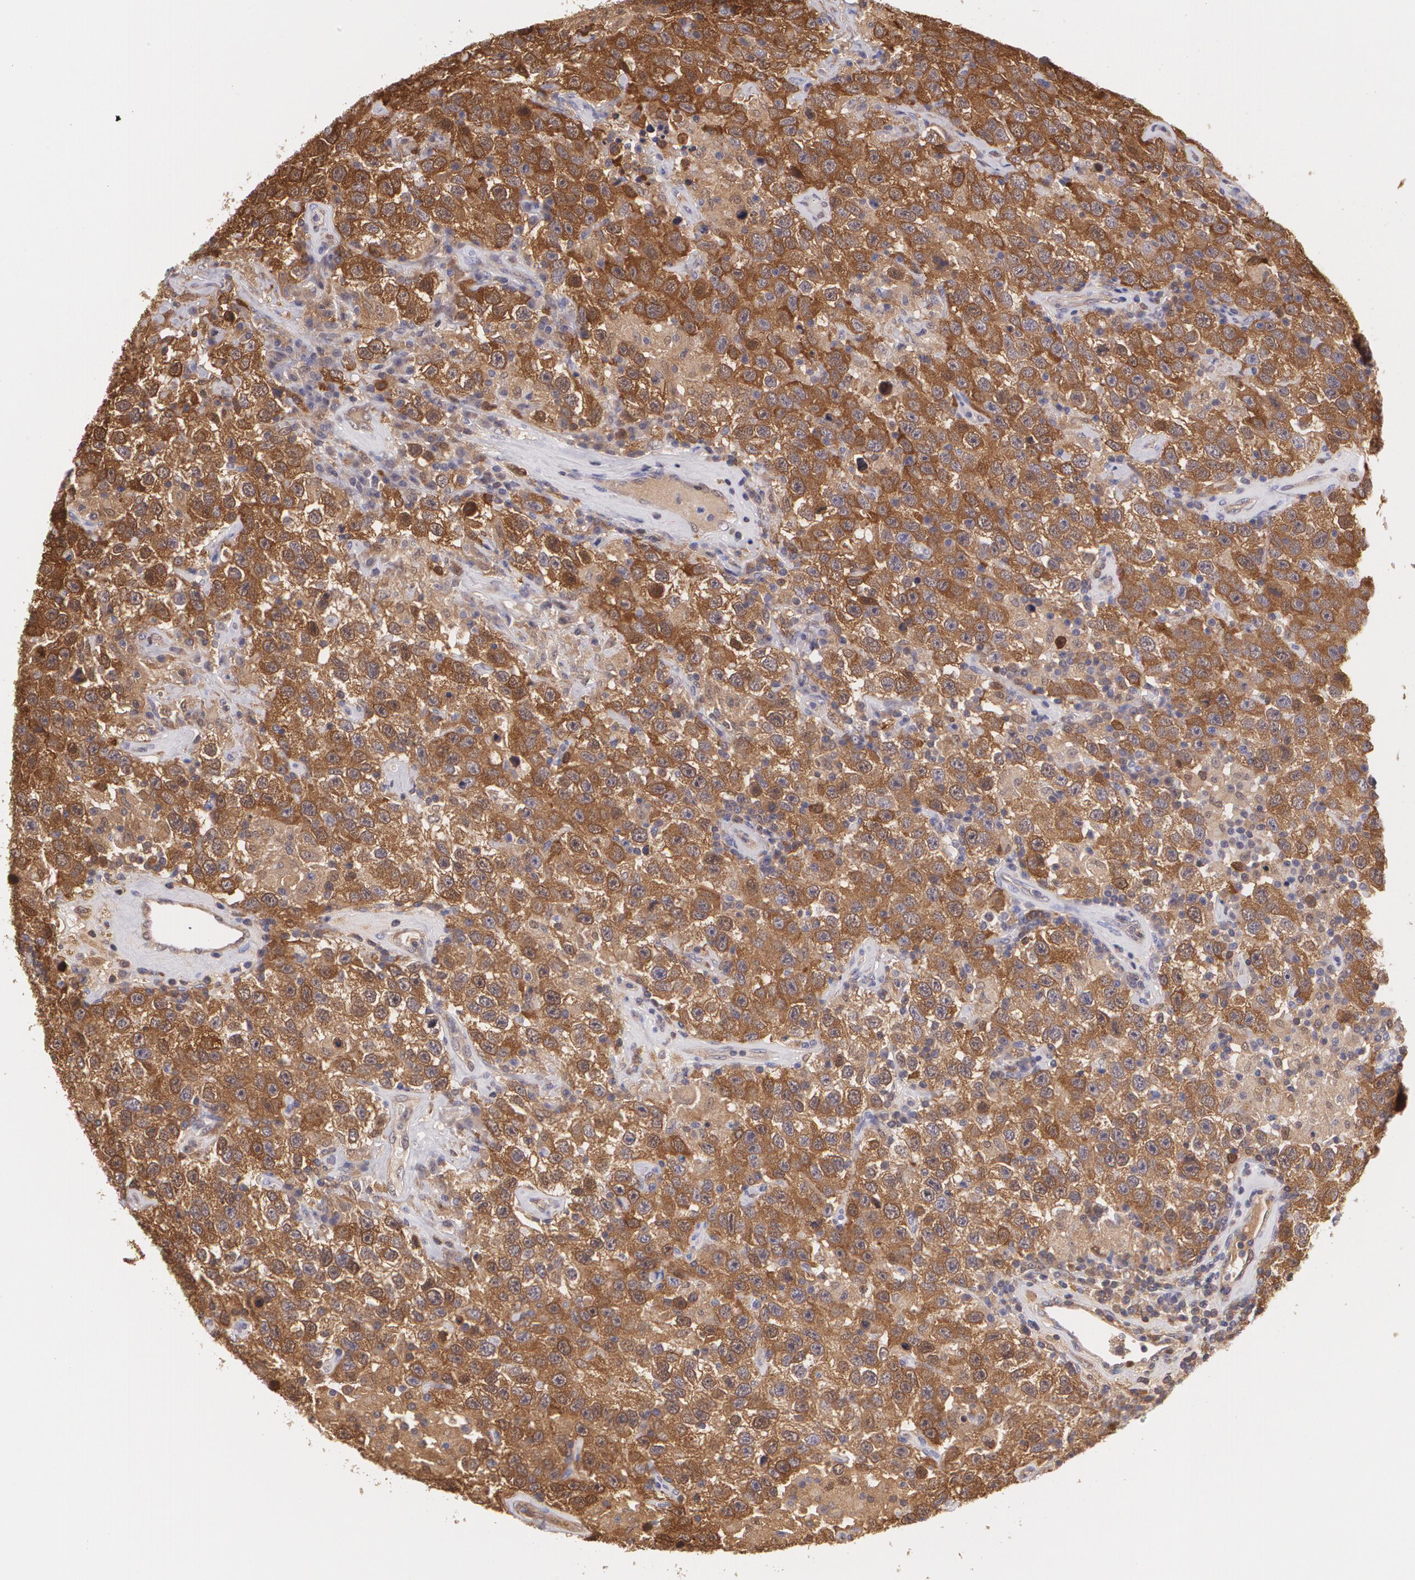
{"staining": {"intensity": "strong", "quantity": ">75%", "location": "cytoplasmic/membranous"}, "tissue": "testis cancer", "cell_type": "Tumor cells", "image_type": "cancer", "snomed": [{"axis": "morphology", "description": "Seminoma, NOS"}, {"axis": "topography", "description": "Testis"}], "caption": "DAB immunohistochemical staining of human testis cancer (seminoma) demonstrates strong cytoplasmic/membranous protein staining in about >75% of tumor cells.", "gene": "HSPH1", "patient": {"sex": "male", "age": 41}}